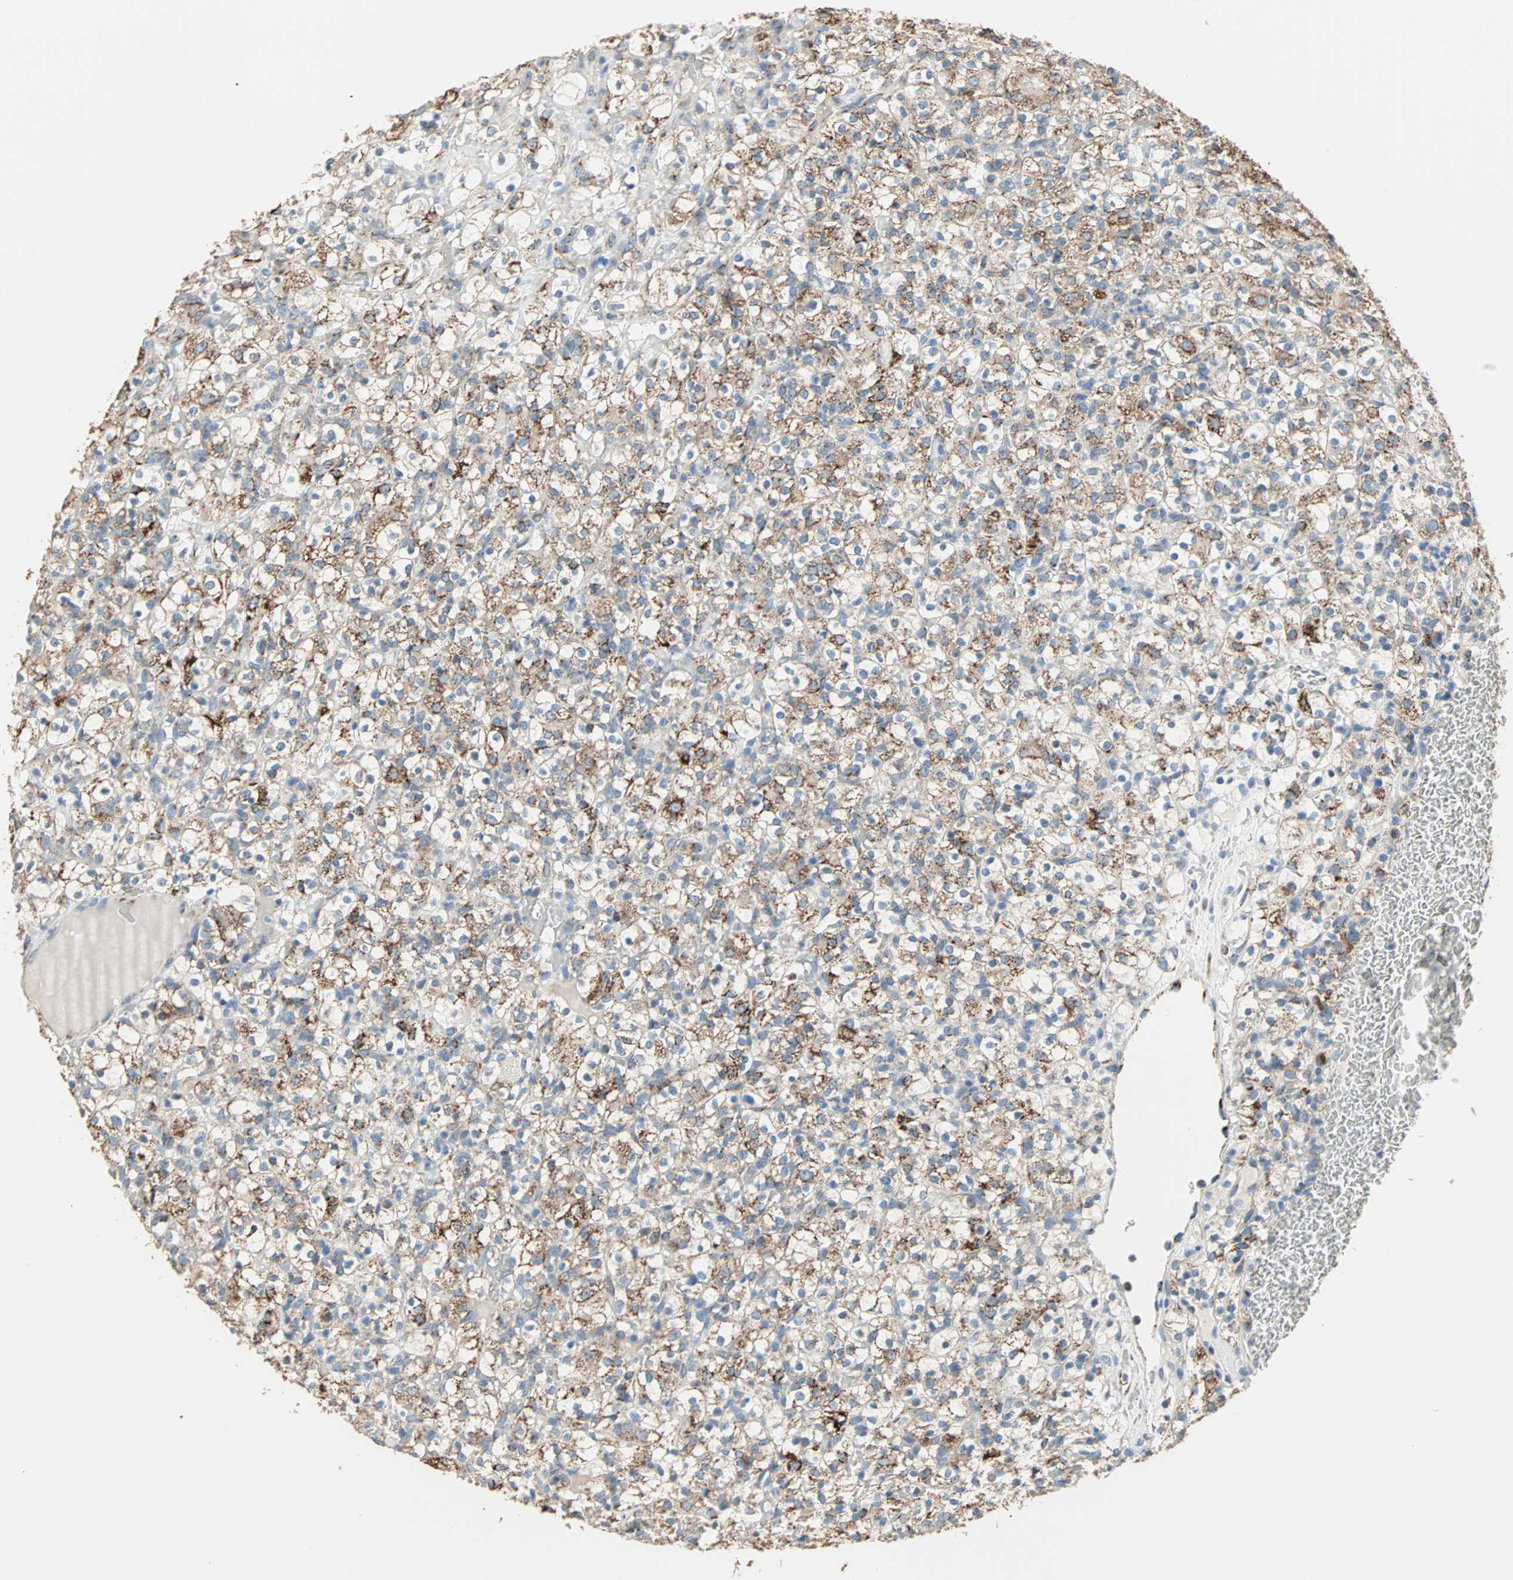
{"staining": {"intensity": "moderate", "quantity": ">75%", "location": "cytoplasmic/membranous"}, "tissue": "renal cancer", "cell_type": "Tumor cells", "image_type": "cancer", "snomed": [{"axis": "morphology", "description": "Normal tissue, NOS"}, {"axis": "morphology", "description": "Adenocarcinoma, NOS"}, {"axis": "topography", "description": "Kidney"}], "caption": "IHC of adenocarcinoma (renal) shows medium levels of moderate cytoplasmic/membranous staining in approximately >75% of tumor cells.", "gene": "TST", "patient": {"sex": "female", "age": 72}}